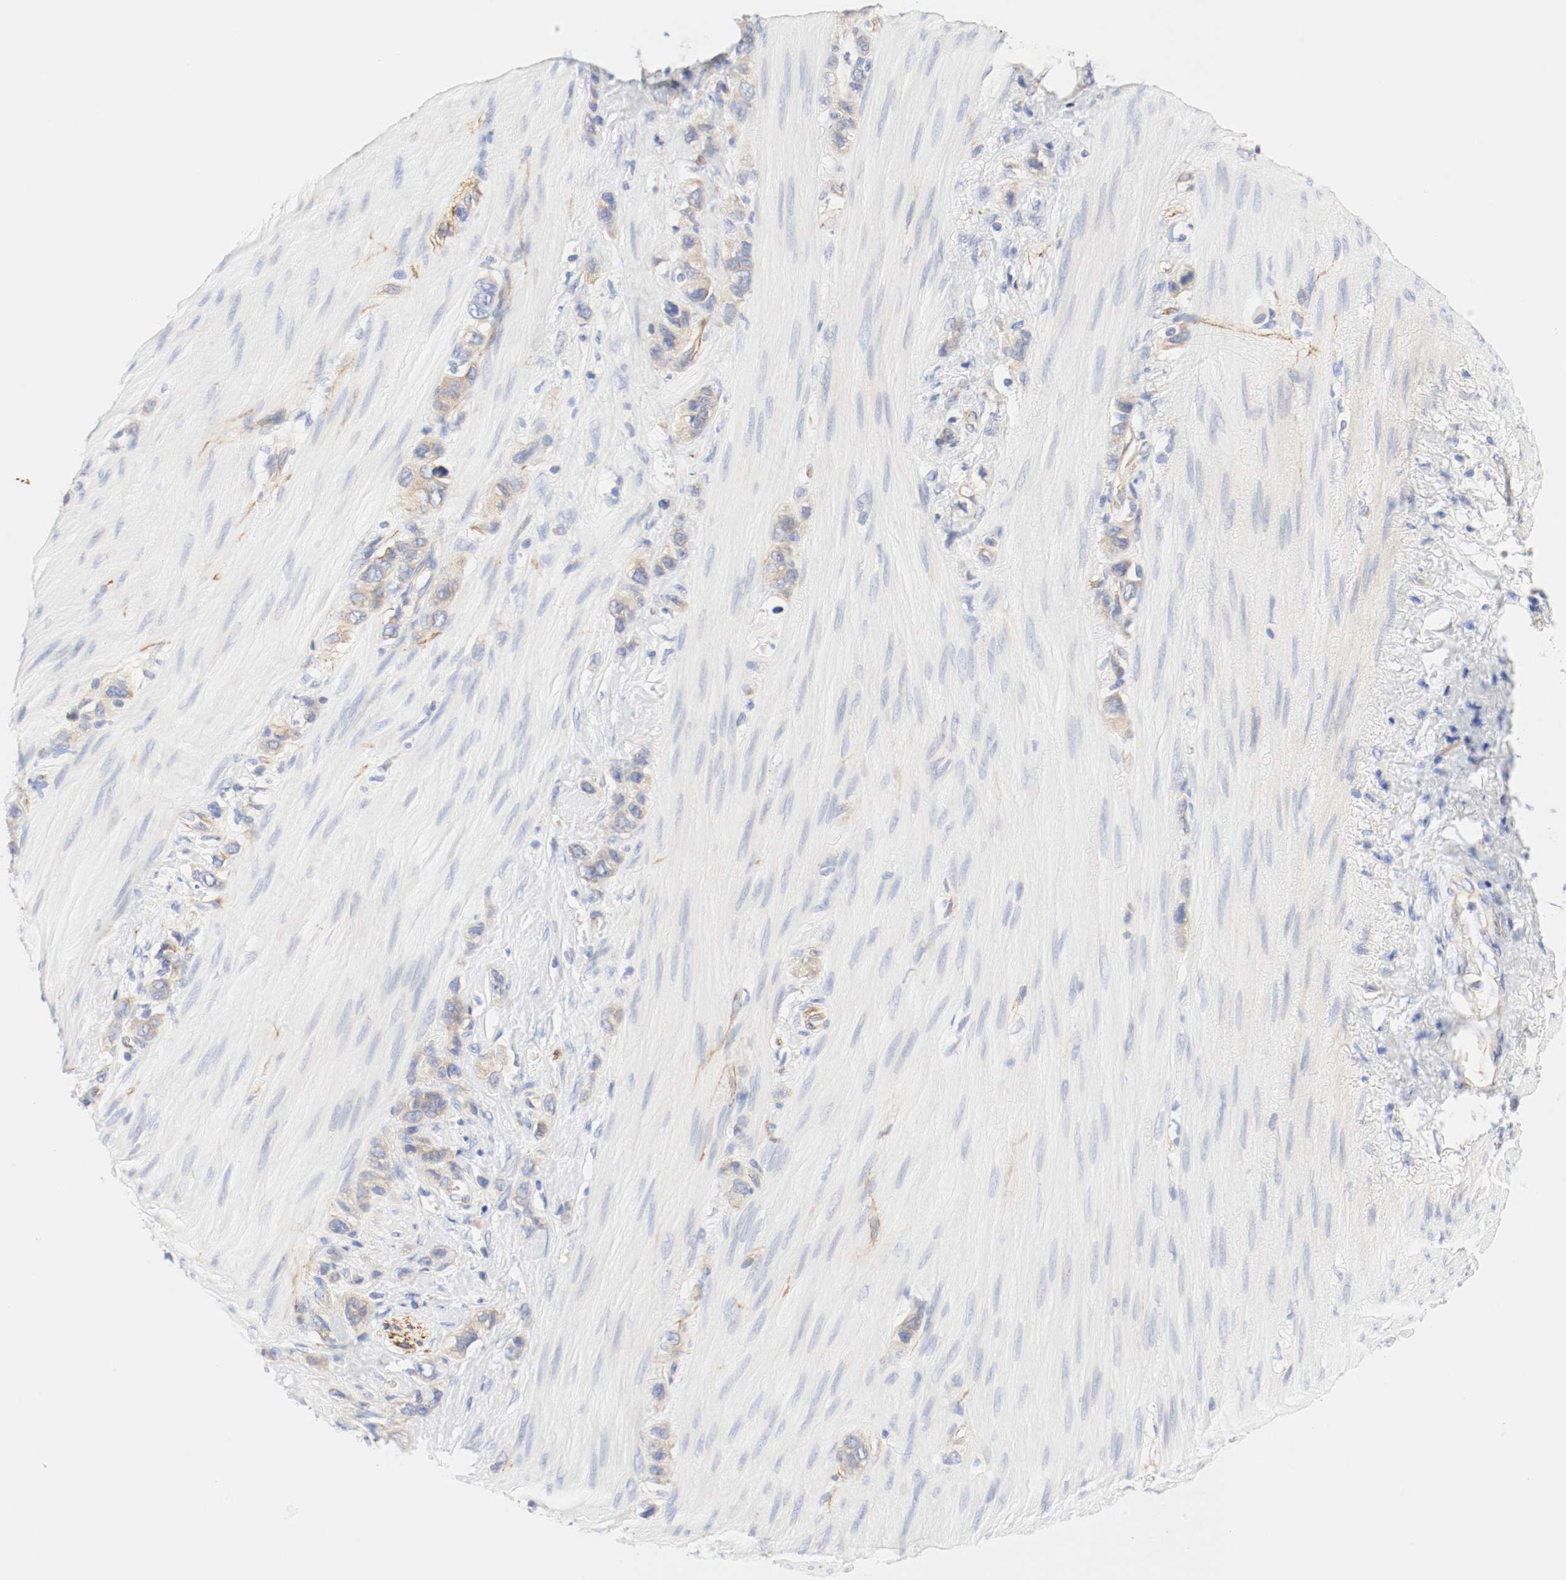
{"staining": {"intensity": "moderate", "quantity": ">75%", "location": "cytoplasmic/membranous"}, "tissue": "stomach cancer", "cell_type": "Tumor cells", "image_type": "cancer", "snomed": [{"axis": "morphology", "description": "Normal tissue, NOS"}, {"axis": "morphology", "description": "Adenocarcinoma, NOS"}, {"axis": "morphology", "description": "Adenocarcinoma, High grade"}, {"axis": "topography", "description": "Stomach, upper"}, {"axis": "topography", "description": "Stomach"}], "caption": "Stomach adenocarcinoma stained with a protein marker exhibits moderate staining in tumor cells.", "gene": "GIT1", "patient": {"sex": "female", "age": 65}}